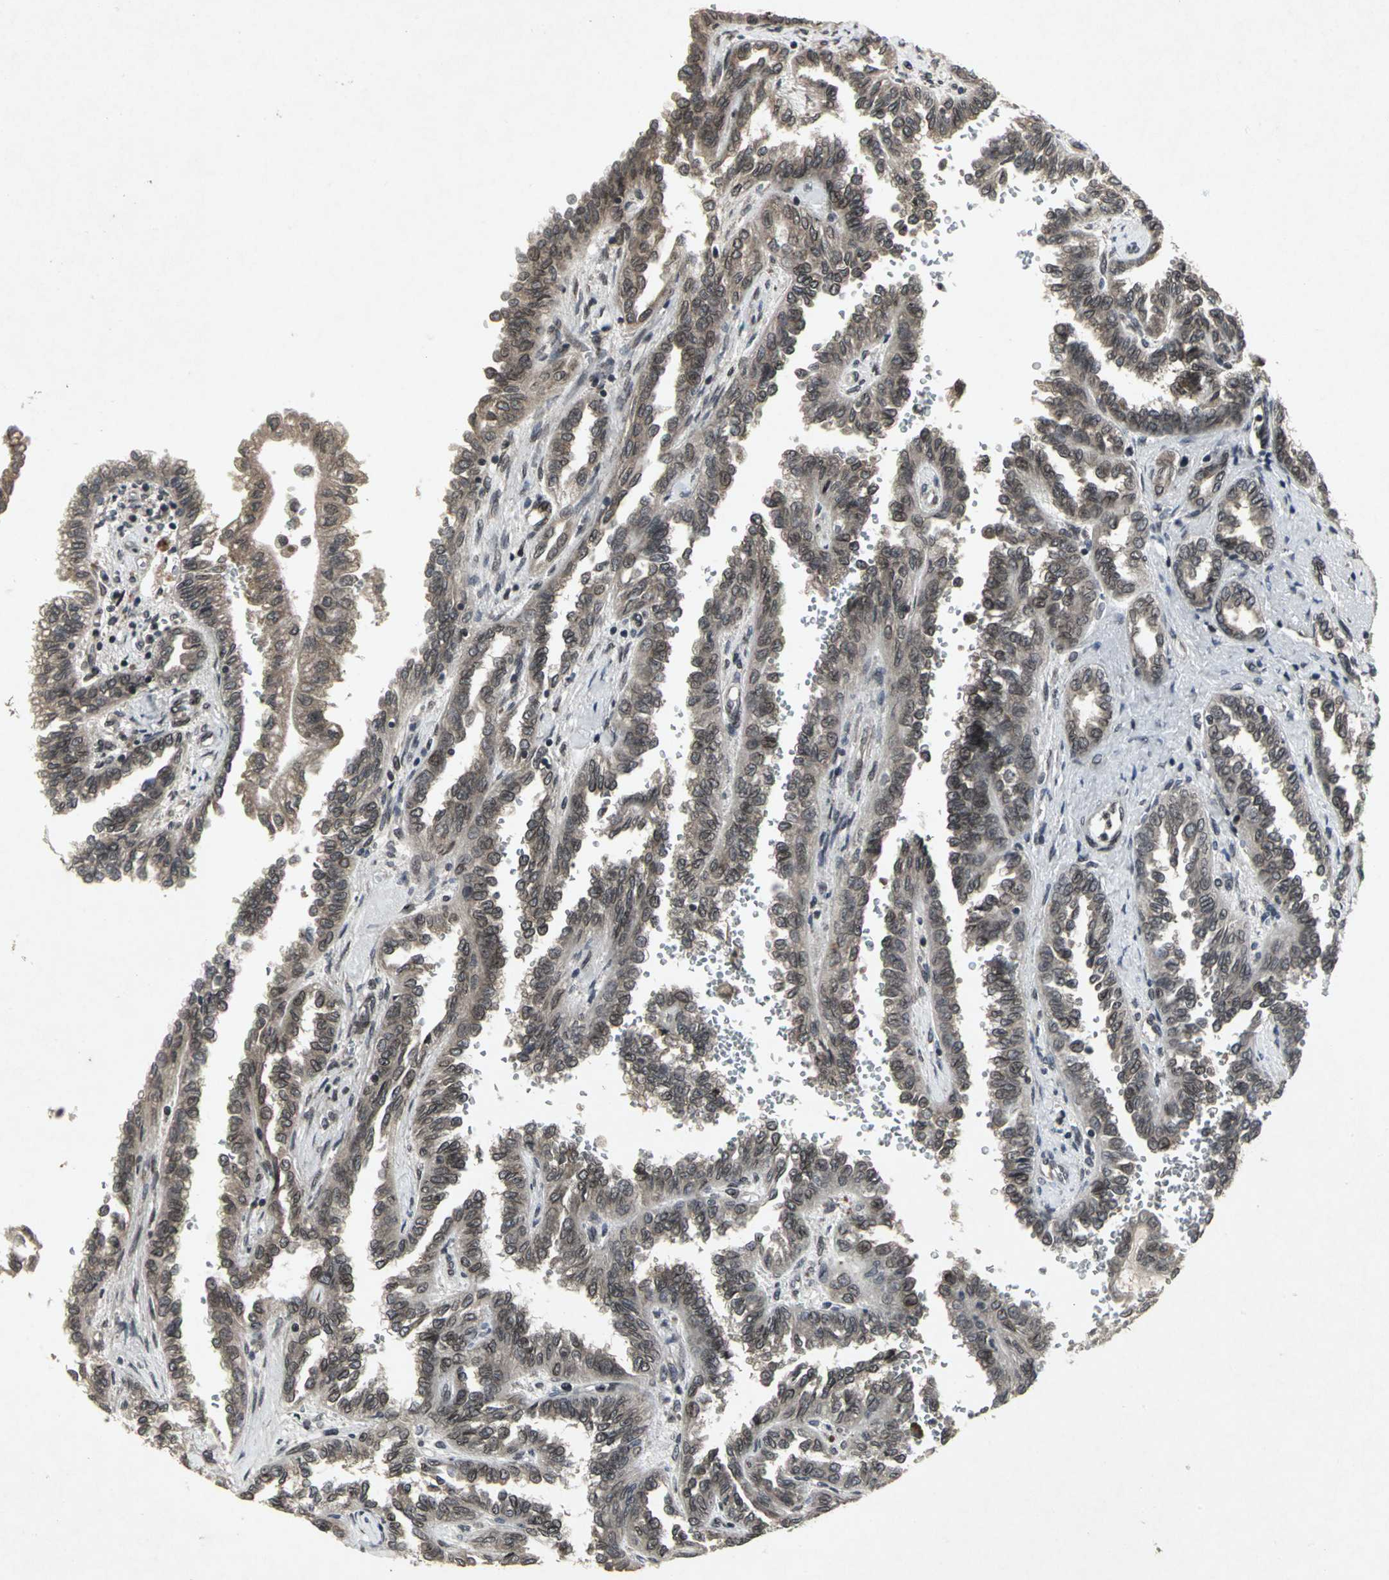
{"staining": {"intensity": "moderate", "quantity": ">75%", "location": "cytoplasmic/membranous,nuclear"}, "tissue": "renal cancer", "cell_type": "Tumor cells", "image_type": "cancer", "snomed": [{"axis": "morphology", "description": "Inflammation, NOS"}, {"axis": "morphology", "description": "Adenocarcinoma, NOS"}, {"axis": "topography", "description": "Kidney"}], "caption": "Immunohistochemistry (DAB) staining of human renal cancer displays moderate cytoplasmic/membranous and nuclear protein expression in approximately >75% of tumor cells.", "gene": "SH2B3", "patient": {"sex": "male", "age": 68}}